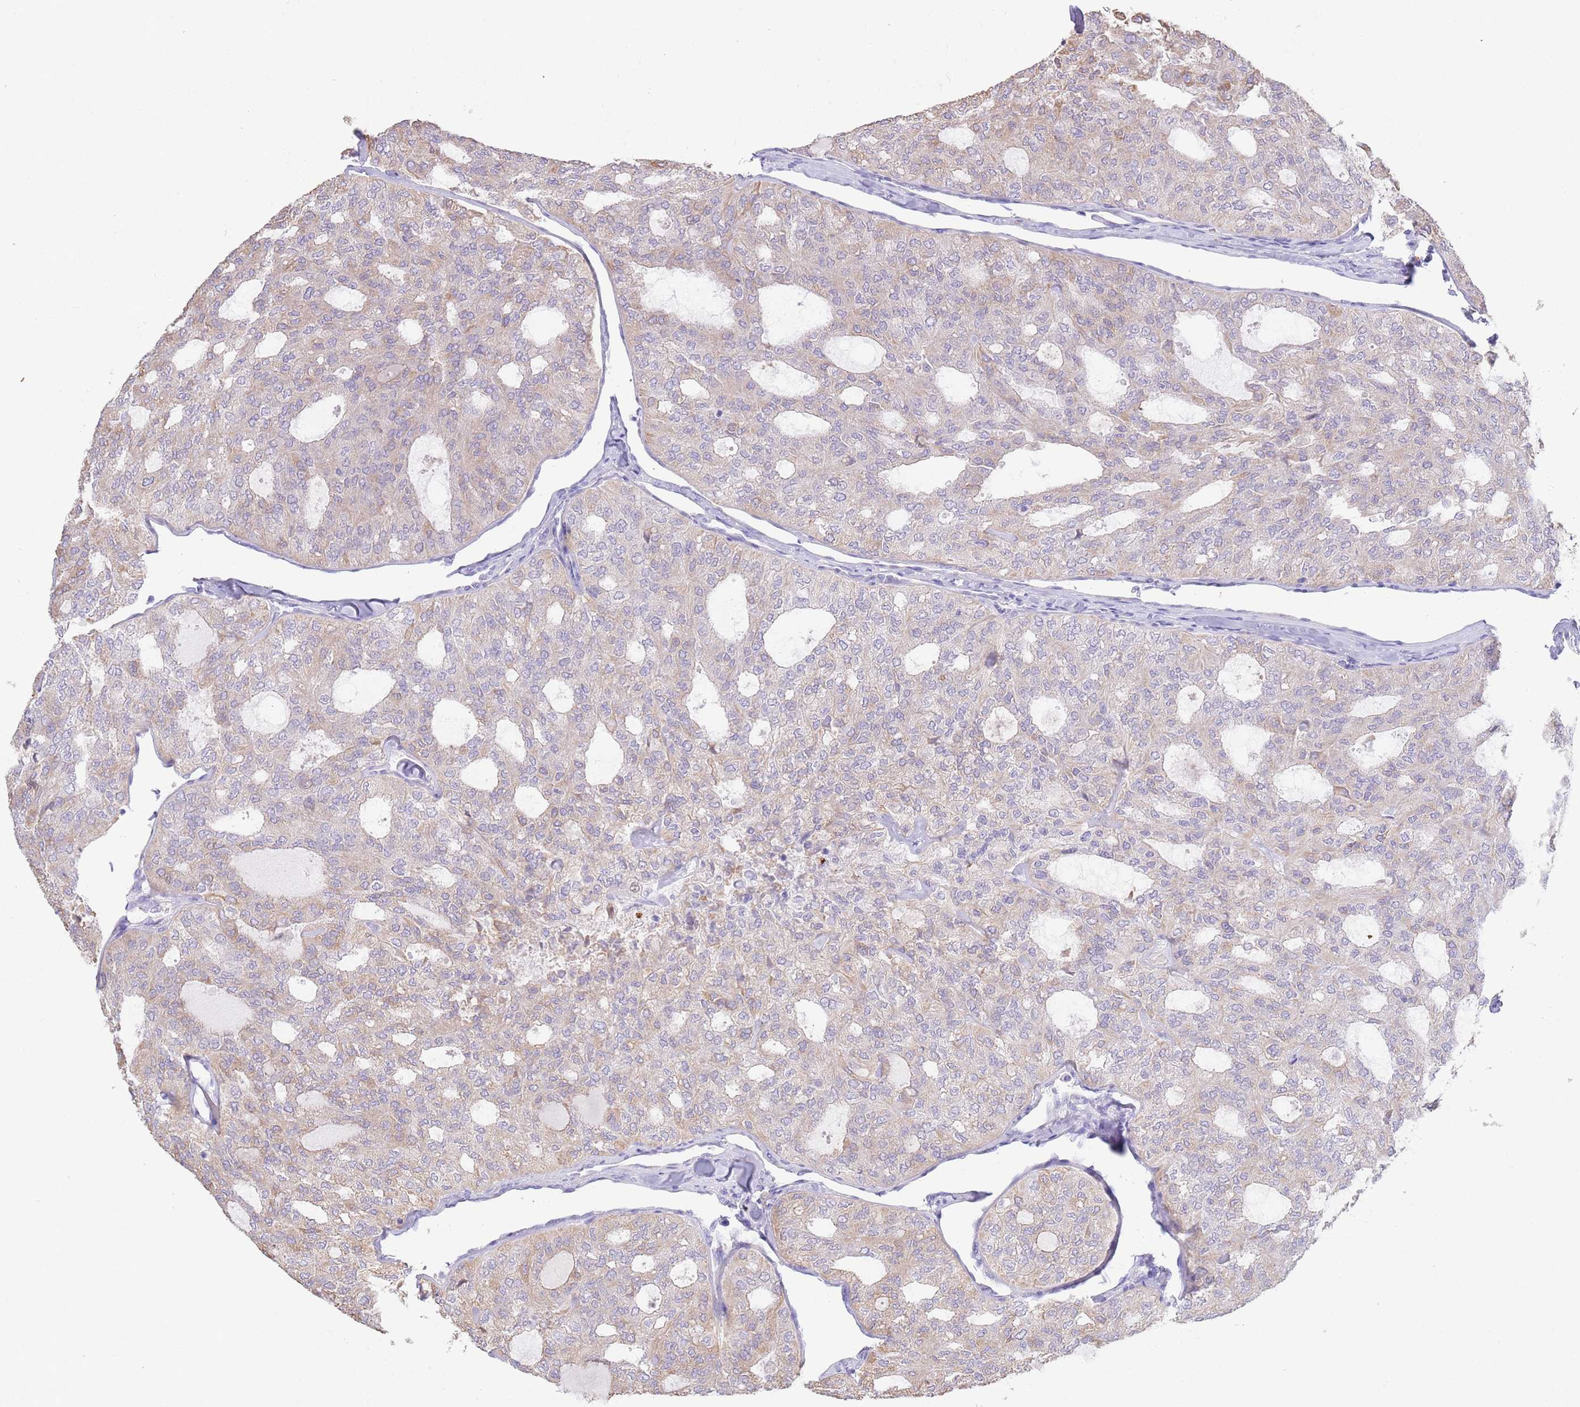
{"staining": {"intensity": "weak", "quantity": "25%-75%", "location": "cytoplasmic/membranous"}, "tissue": "thyroid cancer", "cell_type": "Tumor cells", "image_type": "cancer", "snomed": [{"axis": "morphology", "description": "Follicular adenoma carcinoma, NOS"}, {"axis": "topography", "description": "Thyroid gland"}], "caption": "Human follicular adenoma carcinoma (thyroid) stained with a protein marker demonstrates weak staining in tumor cells.", "gene": "CCDC149", "patient": {"sex": "male", "age": 75}}